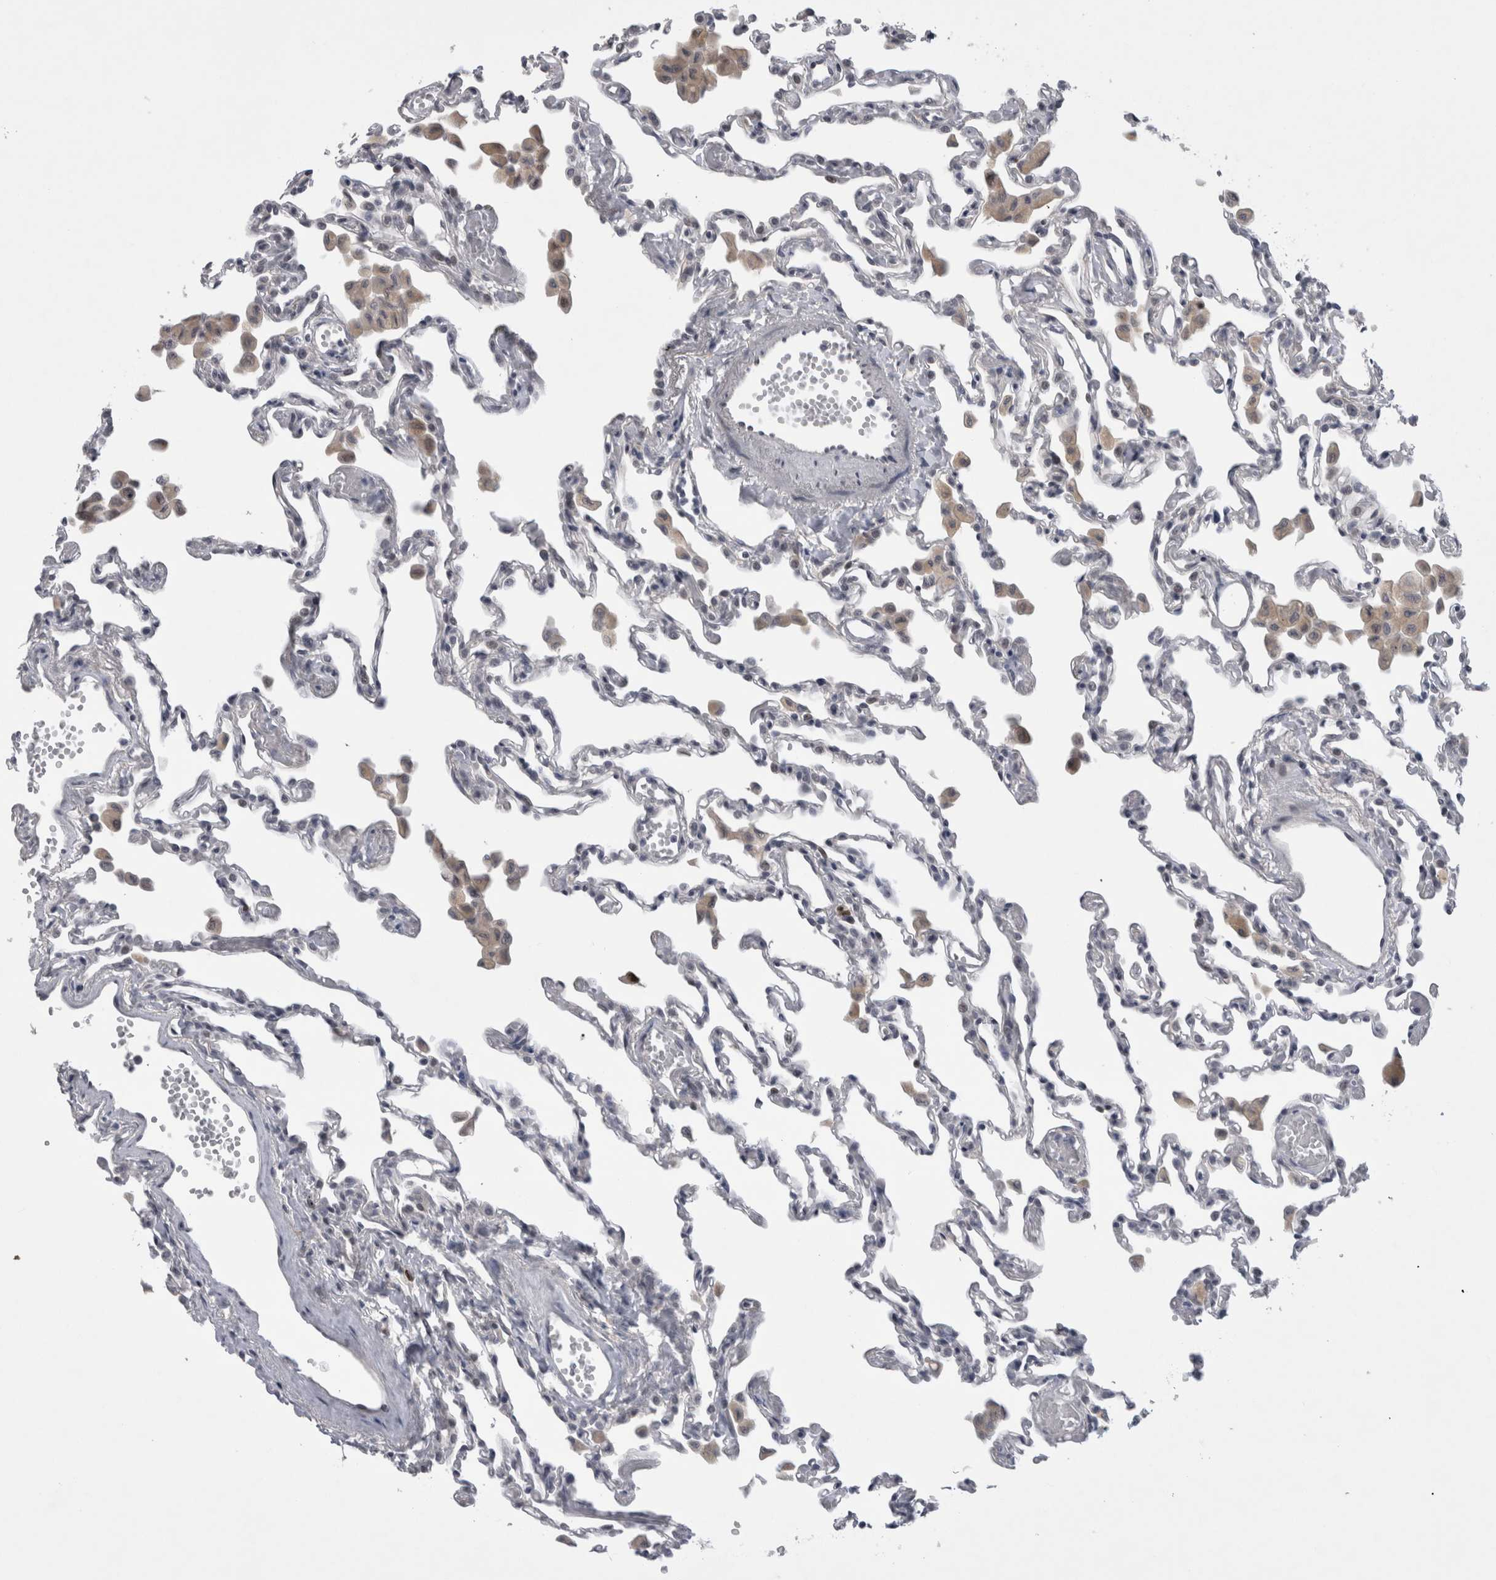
{"staining": {"intensity": "negative", "quantity": "none", "location": "none"}, "tissue": "lung", "cell_type": "Alveolar cells", "image_type": "normal", "snomed": [{"axis": "morphology", "description": "Normal tissue, NOS"}, {"axis": "topography", "description": "Bronchus"}, {"axis": "topography", "description": "Lung"}], "caption": "High power microscopy micrograph of an immunohistochemistry (IHC) photomicrograph of benign lung, revealing no significant positivity in alveolar cells.", "gene": "KIF18B", "patient": {"sex": "female", "age": 49}}